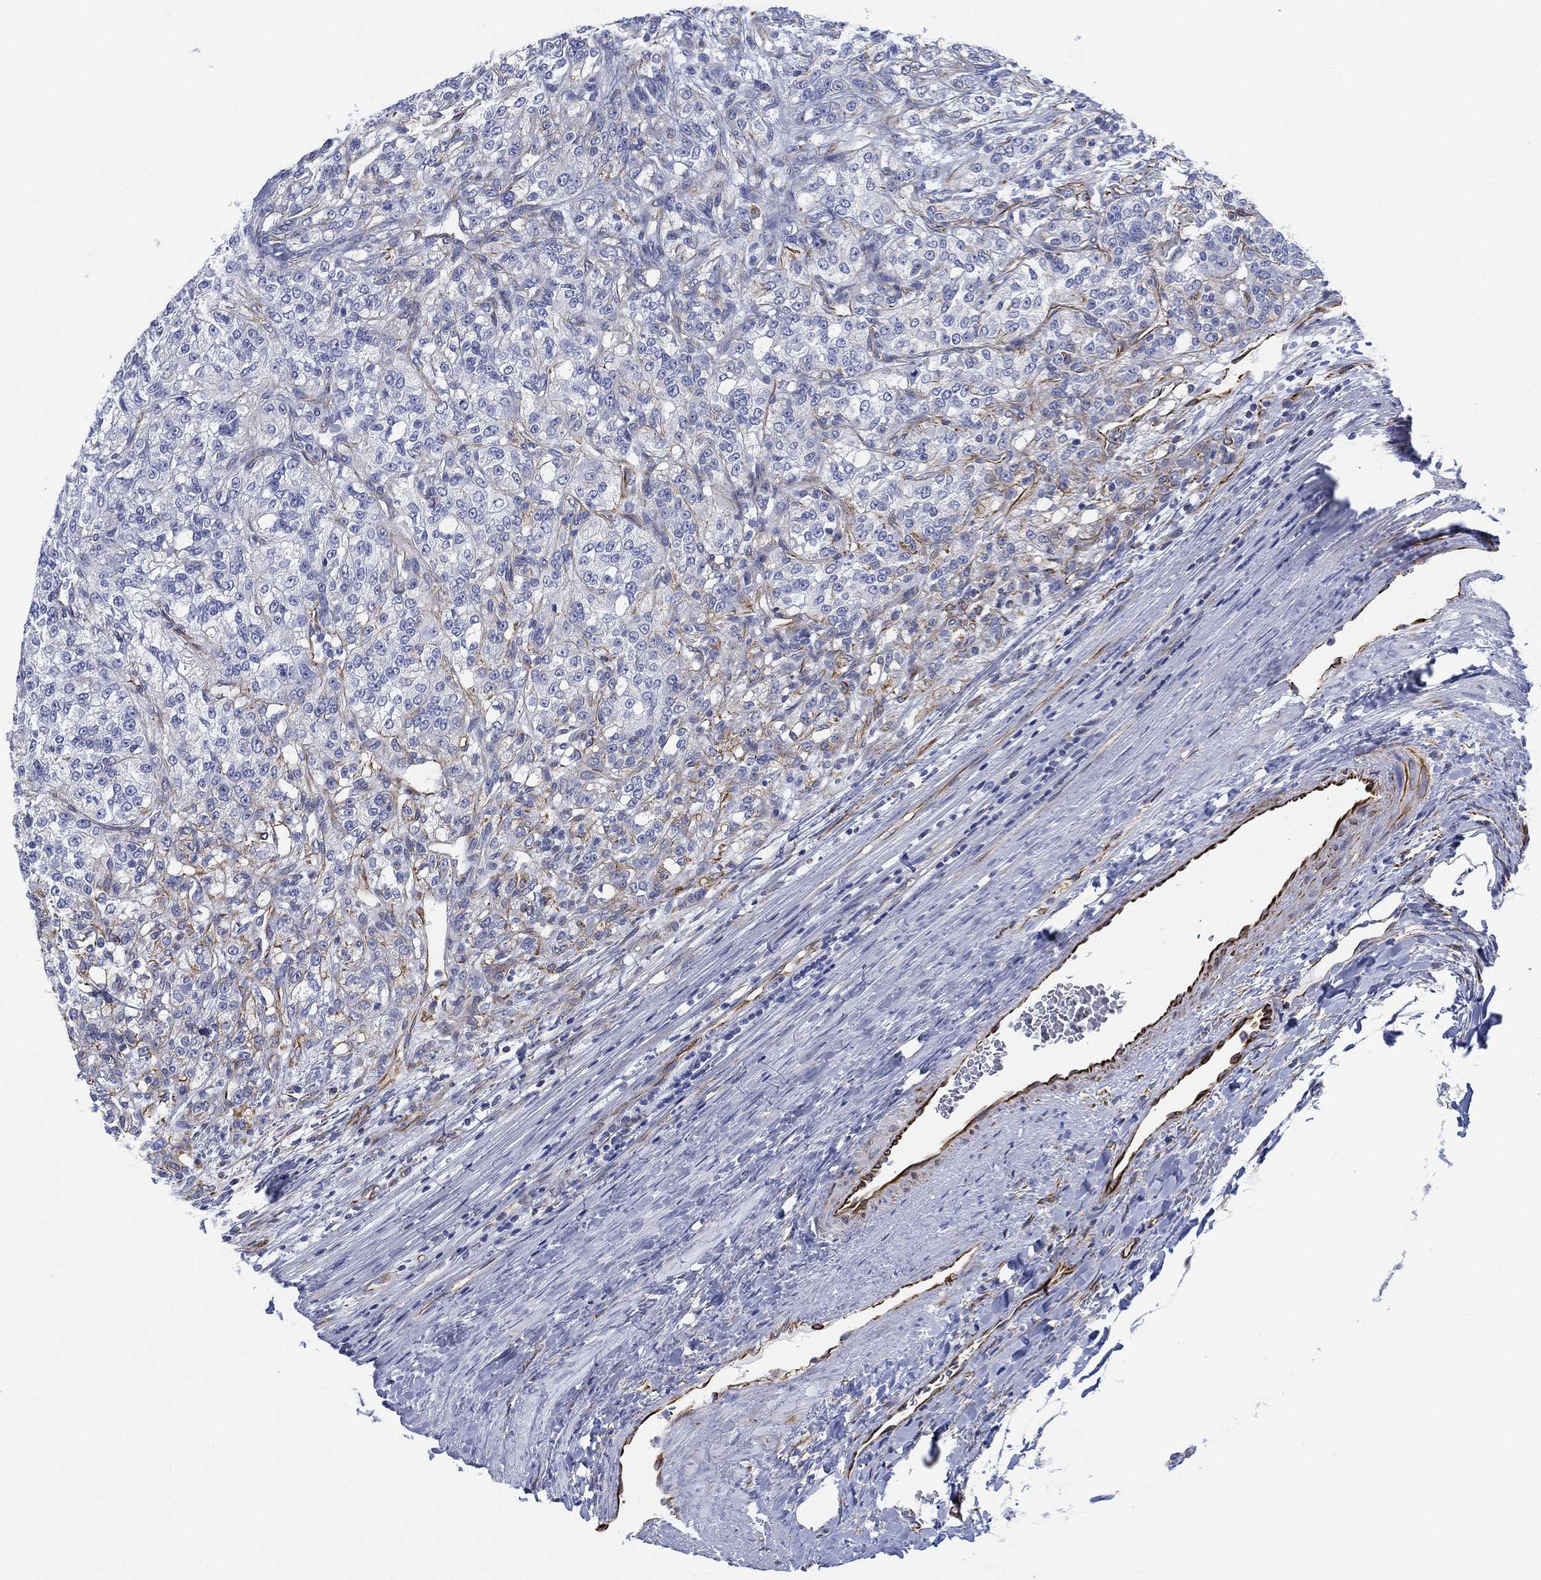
{"staining": {"intensity": "negative", "quantity": "none", "location": "none"}, "tissue": "renal cancer", "cell_type": "Tumor cells", "image_type": "cancer", "snomed": [{"axis": "morphology", "description": "Adenocarcinoma, NOS"}, {"axis": "topography", "description": "Kidney"}], "caption": "Immunohistochemistry (IHC) histopathology image of neoplastic tissue: renal adenocarcinoma stained with DAB (3,3'-diaminobenzidine) reveals no significant protein expression in tumor cells. (Stains: DAB IHC with hematoxylin counter stain, Microscopy: brightfield microscopy at high magnification).", "gene": "PSKH2", "patient": {"sex": "female", "age": 63}}